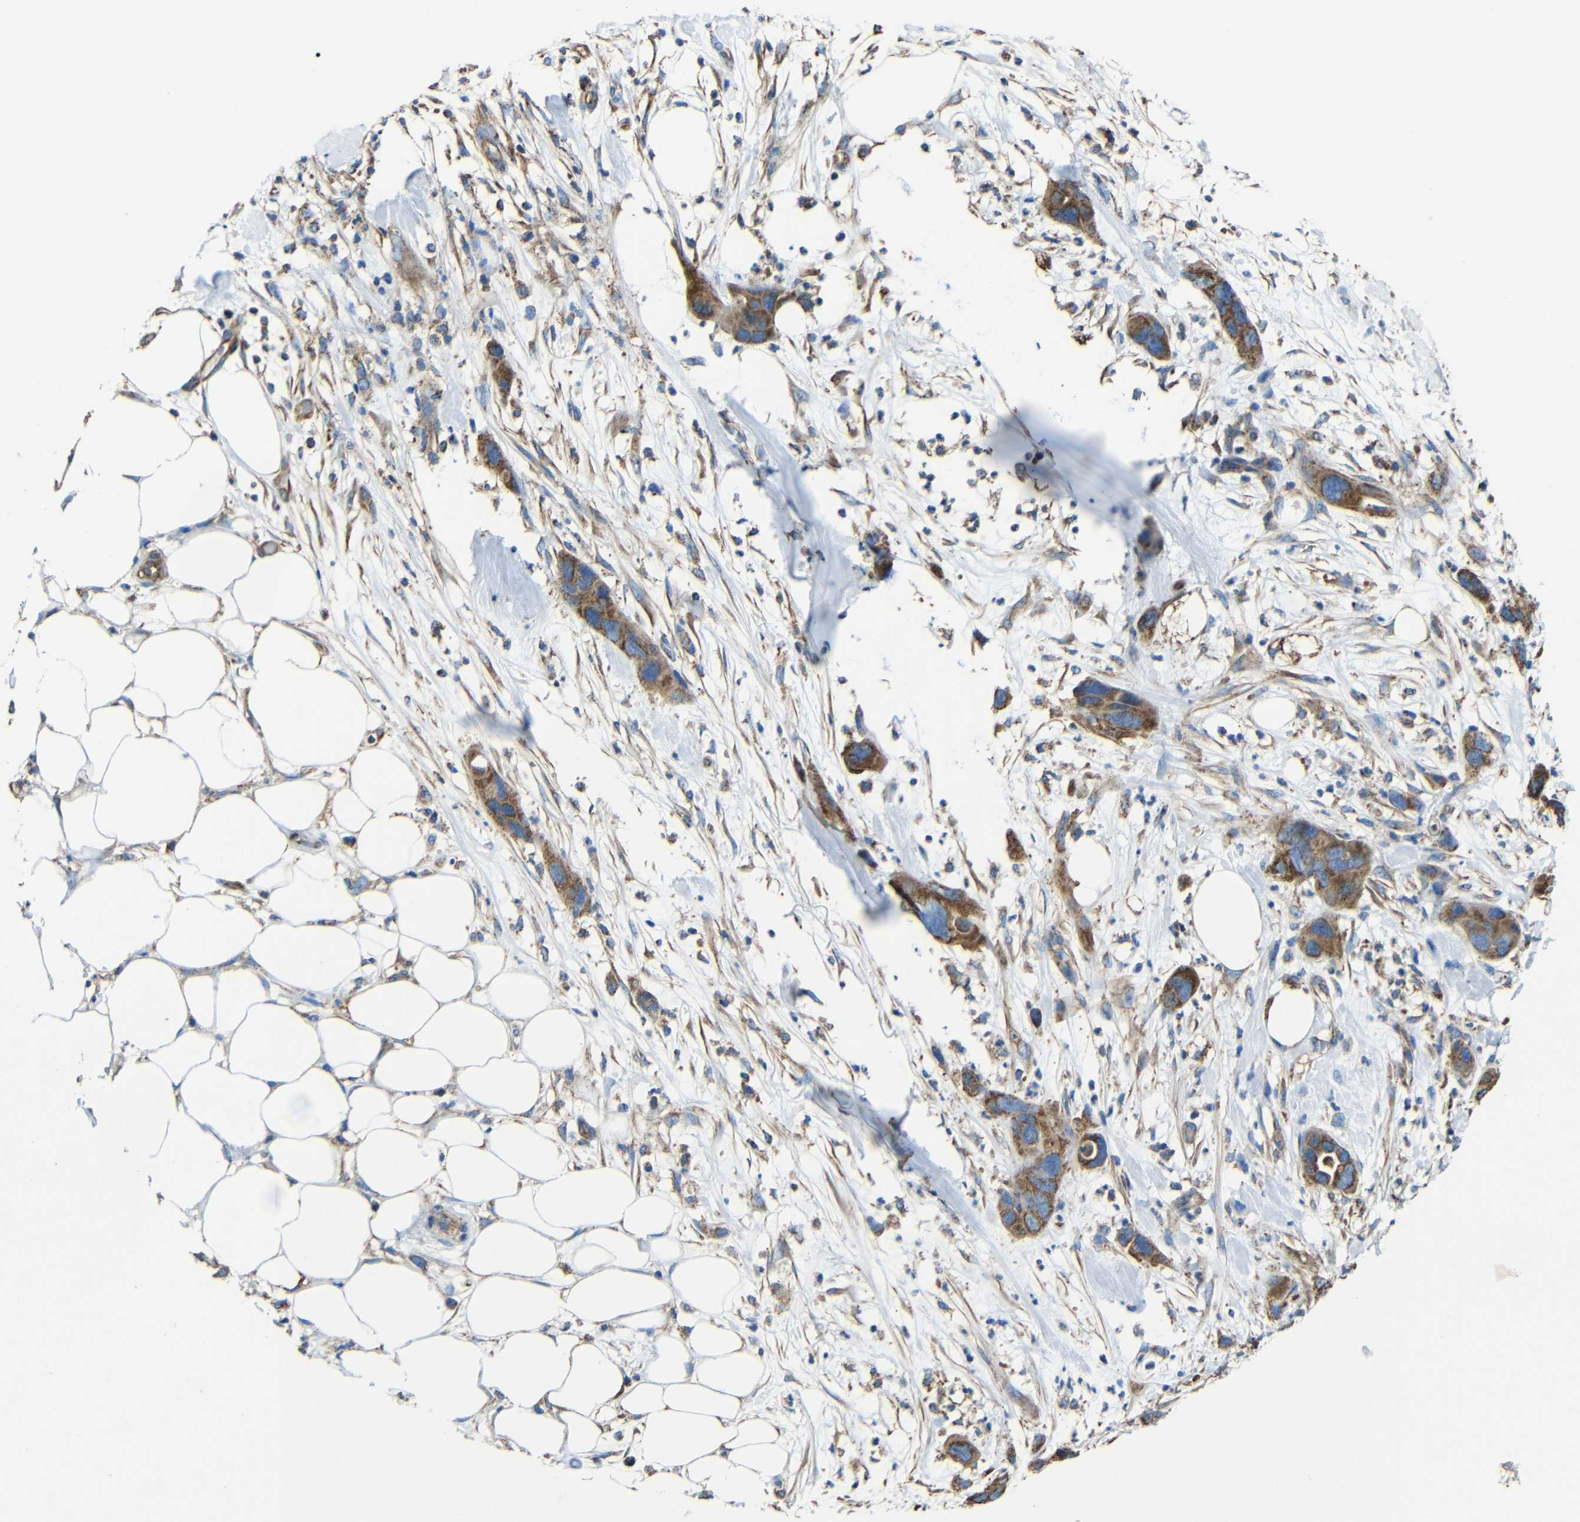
{"staining": {"intensity": "strong", "quantity": ">75%", "location": "cytoplasmic/membranous"}, "tissue": "pancreatic cancer", "cell_type": "Tumor cells", "image_type": "cancer", "snomed": [{"axis": "morphology", "description": "Adenocarcinoma, NOS"}, {"axis": "topography", "description": "Pancreas"}], "caption": "Pancreatic cancer (adenocarcinoma) was stained to show a protein in brown. There is high levels of strong cytoplasmic/membranous staining in approximately >75% of tumor cells.", "gene": "INTS6L", "patient": {"sex": "female", "age": 71}}